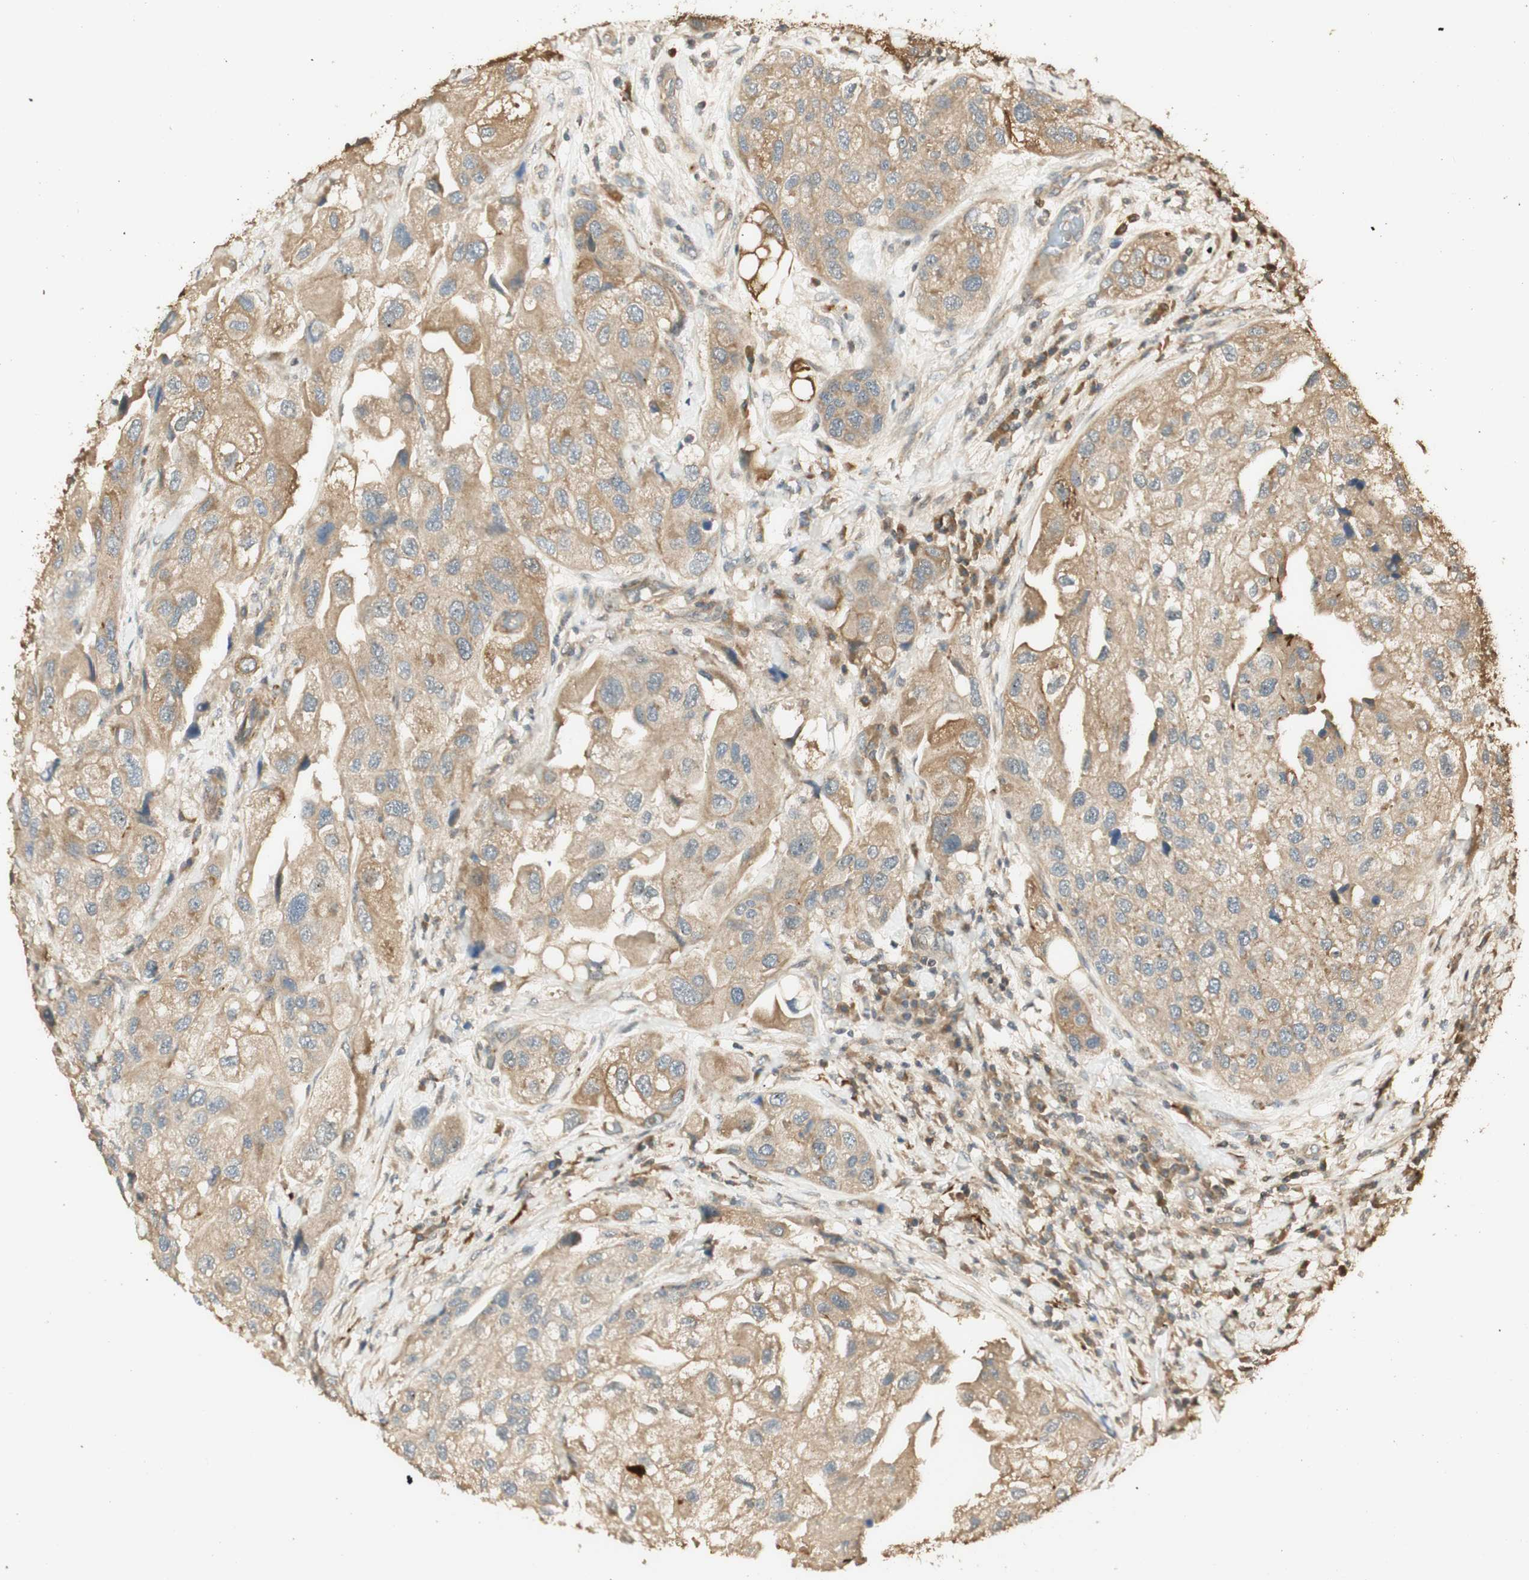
{"staining": {"intensity": "moderate", "quantity": "25%-75%", "location": "cytoplasmic/membranous"}, "tissue": "urothelial cancer", "cell_type": "Tumor cells", "image_type": "cancer", "snomed": [{"axis": "morphology", "description": "Urothelial carcinoma, High grade"}, {"axis": "topography", "description": "Urinary bladder"}], "caption": "There is medium levels of moderate cytoplasmic/membranous positivity in tumor cells of high-grade urothelial carcinoma, as demonstrated by immunohistochemical staining (brown color).", "gene": "AGER", "patient": {"sex": "female", "age": 64}}